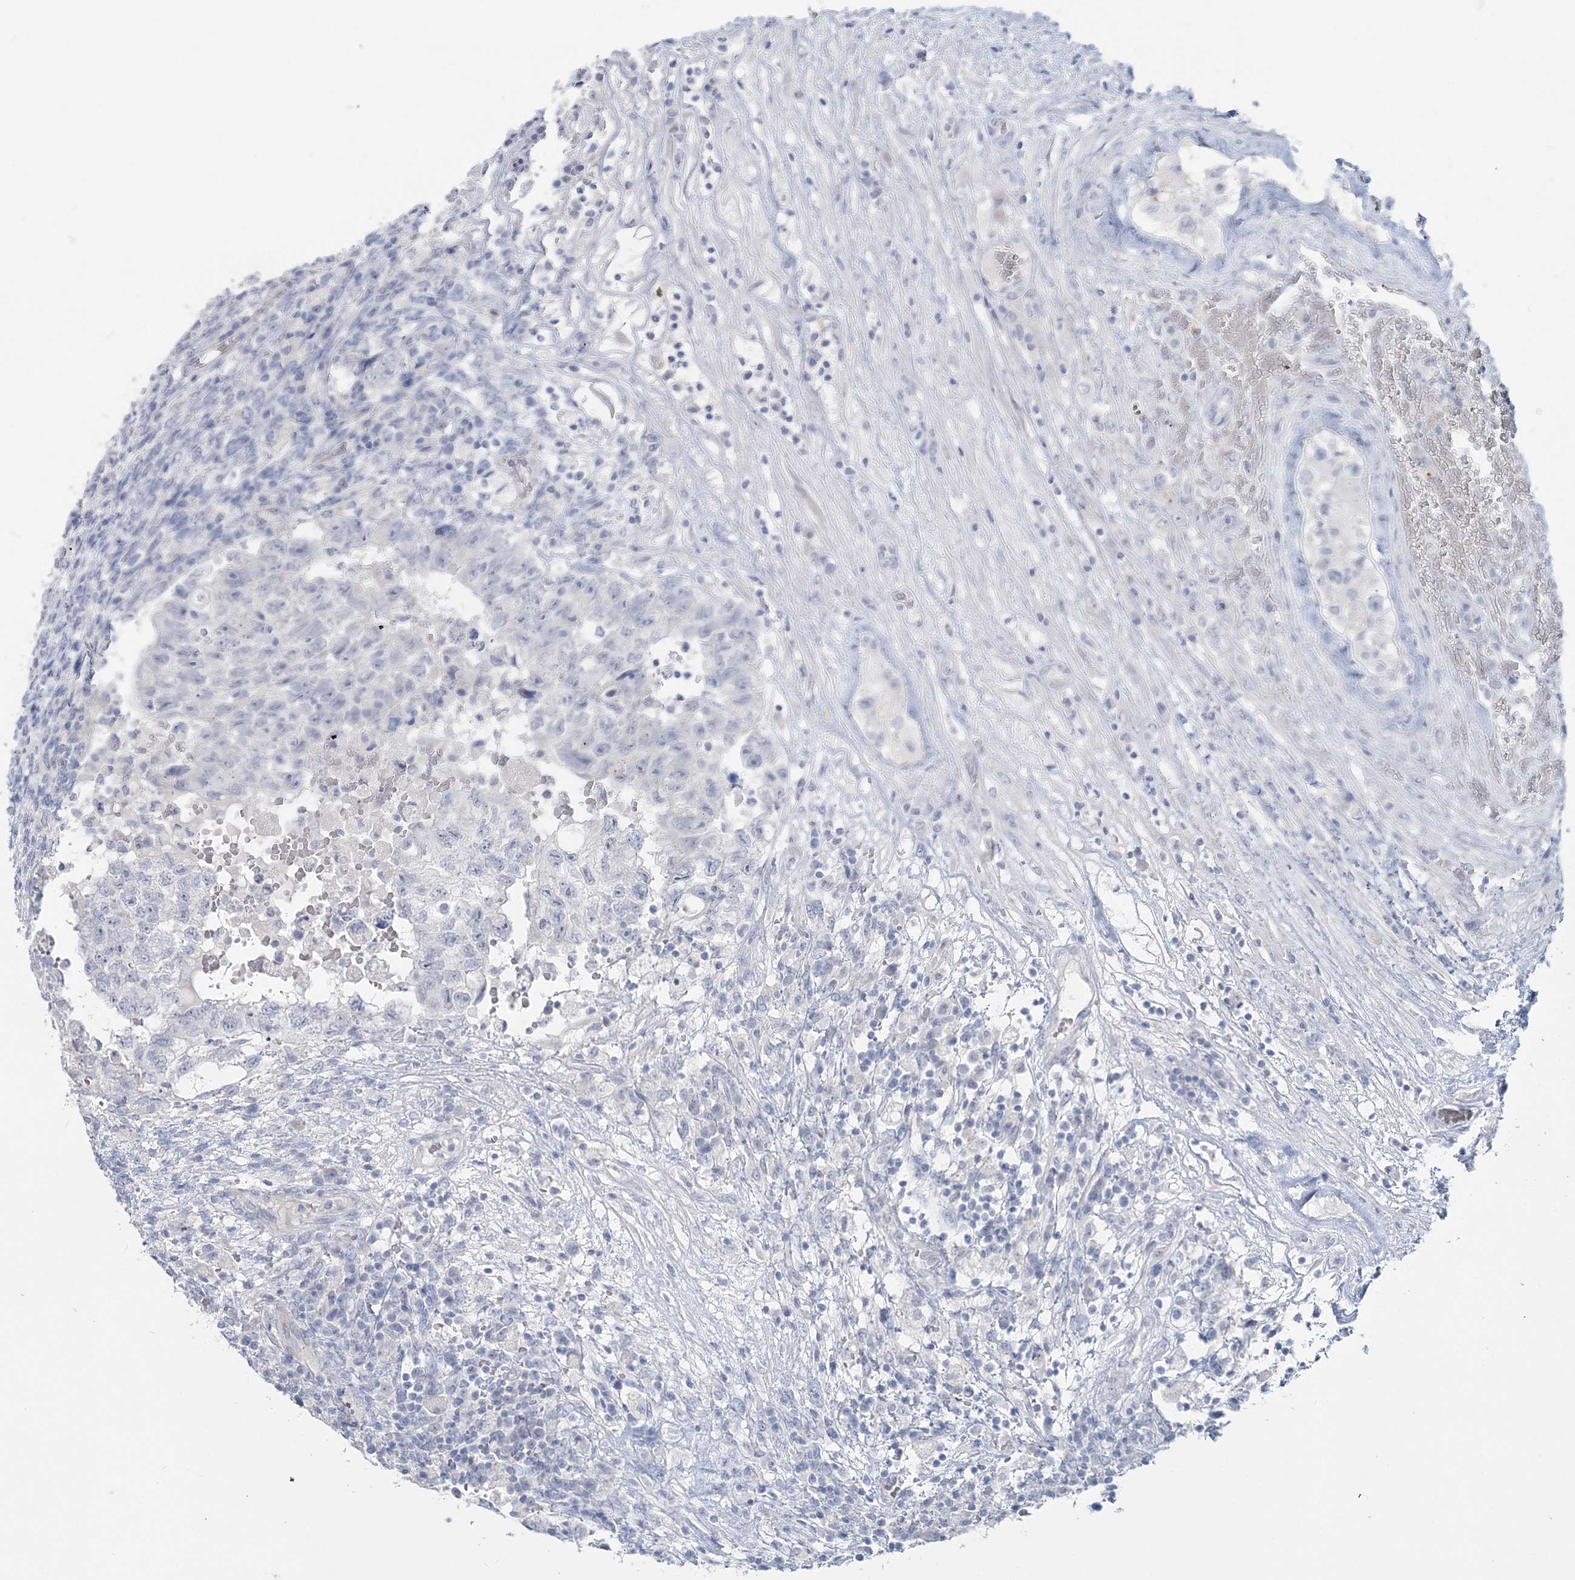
{"staining": {"intensity": "negative", "quantity": "none", "location": "none"}, "tissue": "testis cancer", "cell_type": "Tumor cells", "image_type": "cancer", "snomed": [{"axis": "morphology", "description": "Carcinoma, Embryonal, NOS"}, {"axis": "topography", "description": "Testis"}], "caption": "High power microscopy image of an immunohistochemistry (IHC) histopathology image of testis embryonal carcinoma, revealing no significant staining in tumor cells.", "gene": "CYP3A4", "patient": {"sex": "male", "age": 36}}